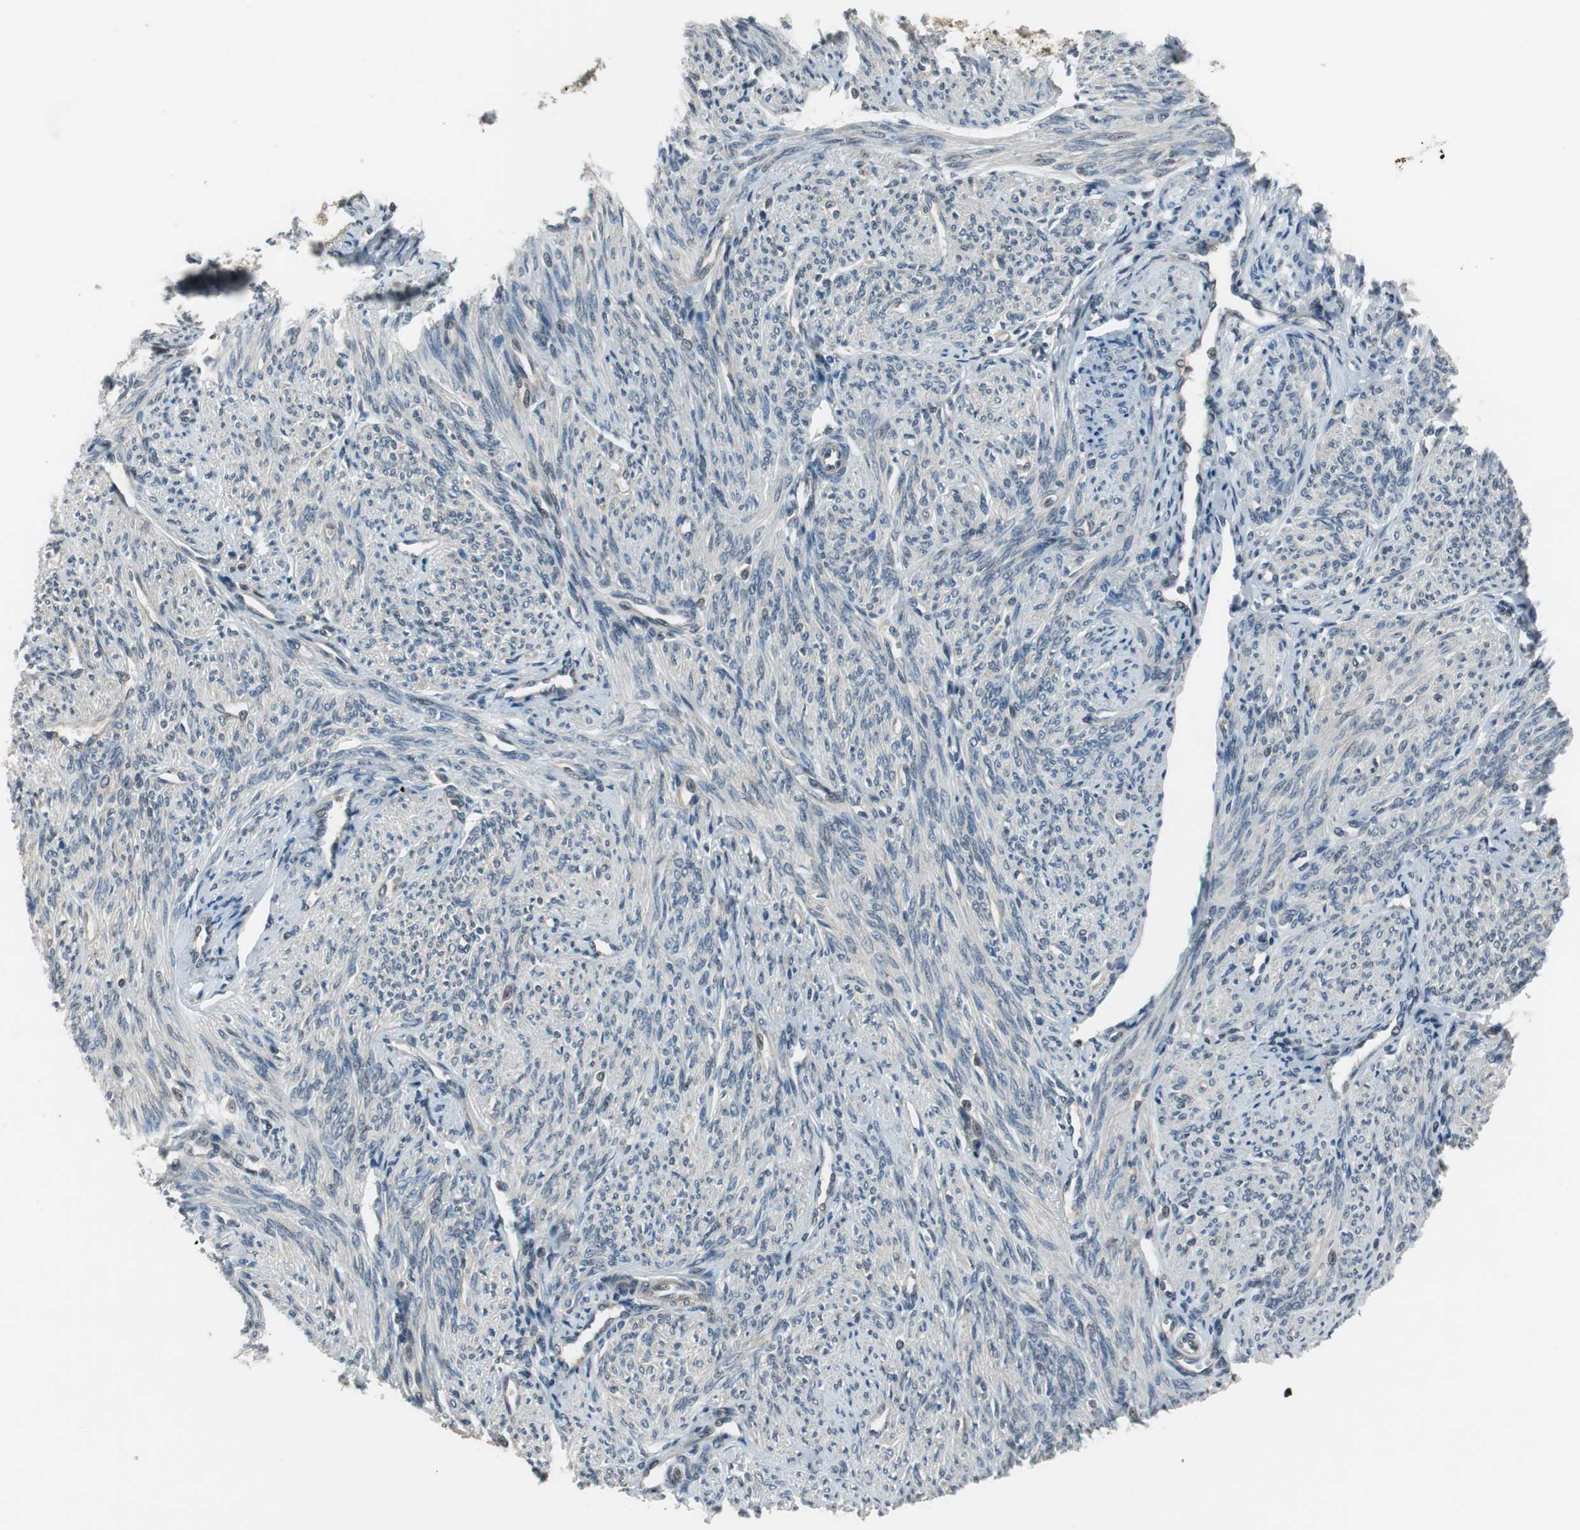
{"staining": {"intensity": "weak", "quantity": "<25%", "location": "cytoplasmic/membranous"}, "tissue": "smooth muscle", "cell_type": "Smooth muscle cells", "image_type": "normal", "snomed": [{"axis": "morphology", "description": "Normal tissue, NOS"}, {"axis": "topography", "description": "Smooth muscle"}], "caption": "IHC of normal human smooth muscle shows no expression in smooth muscle cells.", "gene": "MAFB", "patient": {"sex": "female", "age": 65}}